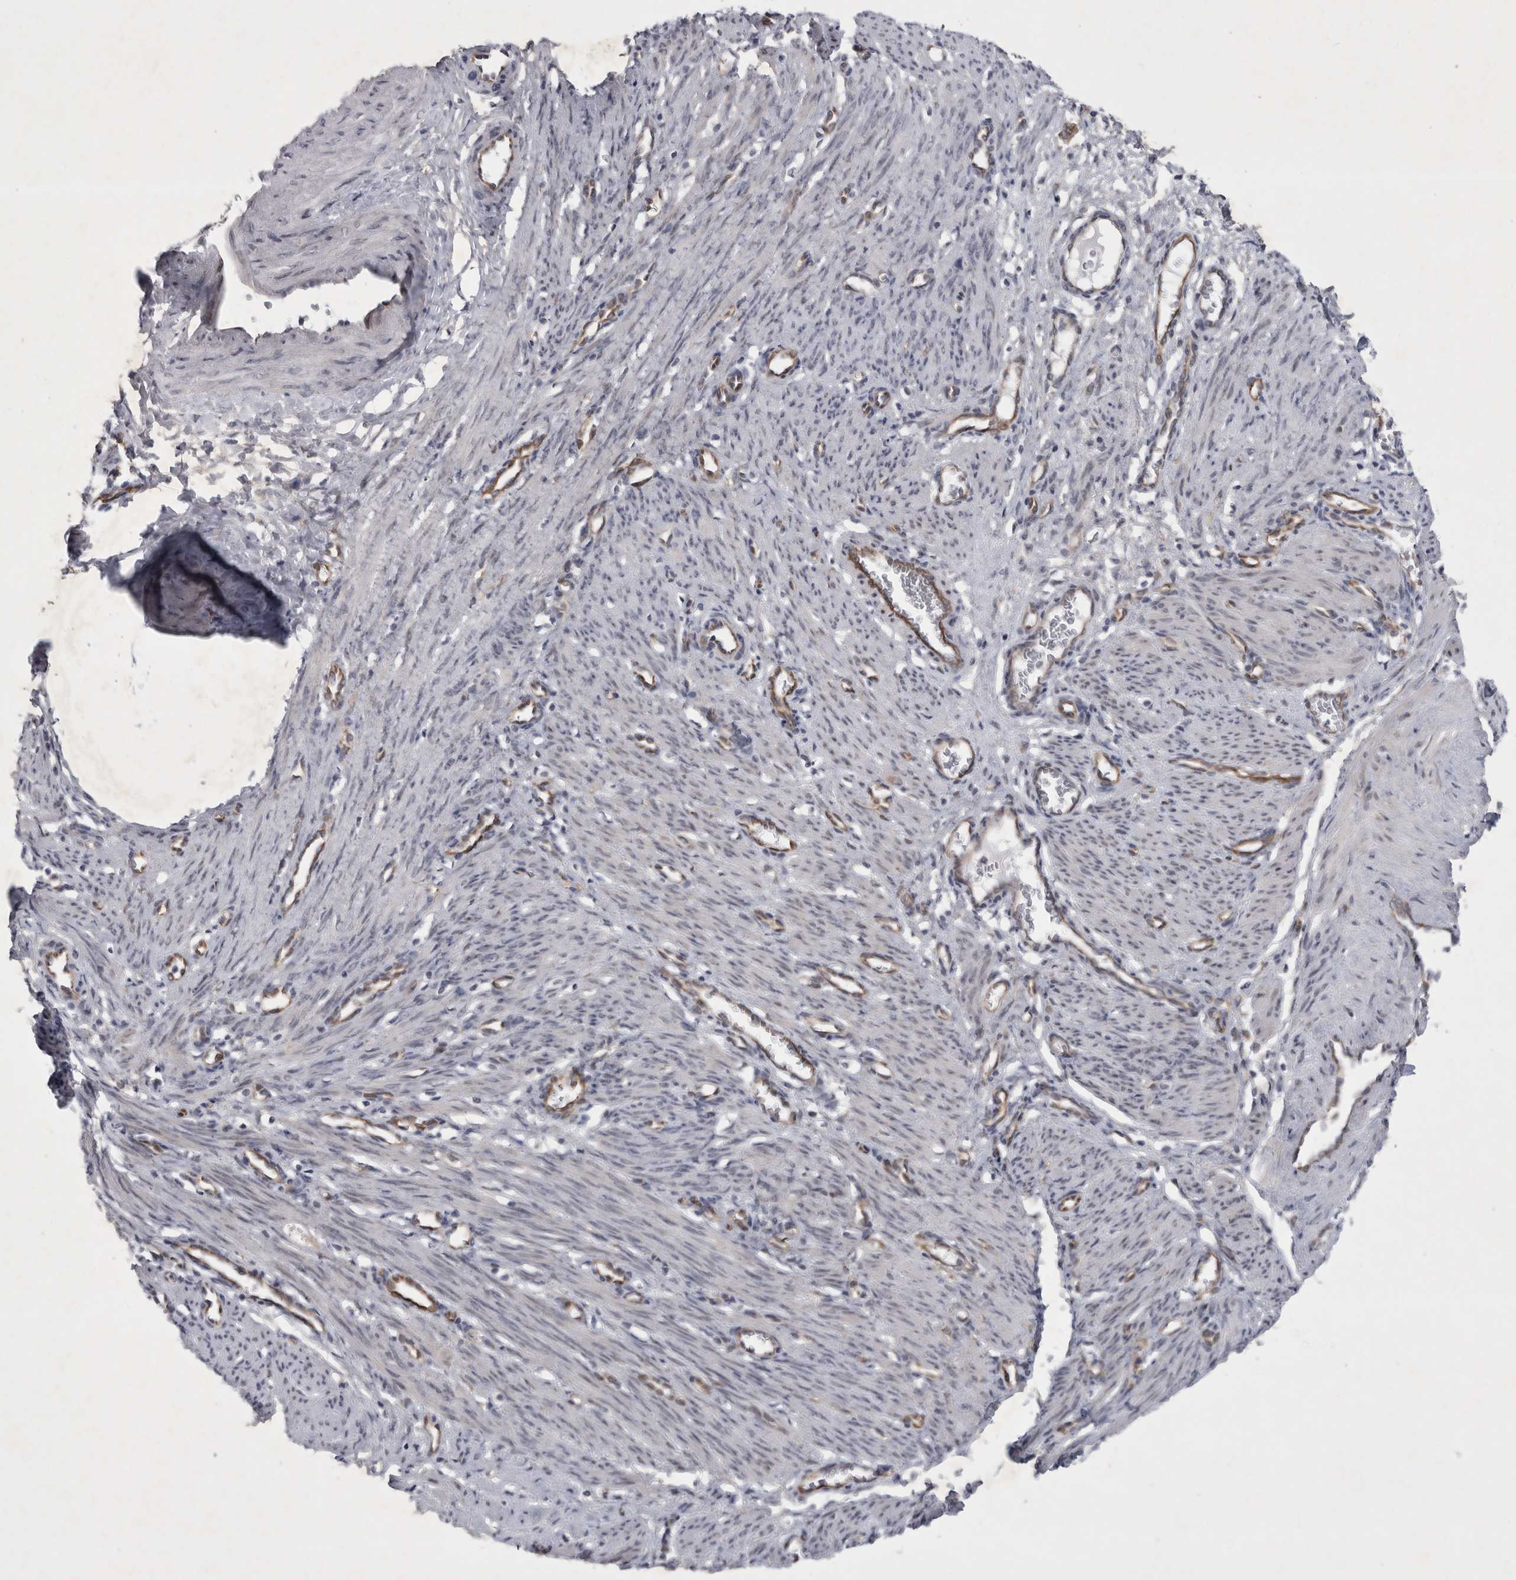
{"staining": {"intensity": "negative", "quantity": "none", "location": "none"}, "tissue": "smooth muscle", "cell_type": "Smooth muscle cells", "image_type": "normal", "snomed": [{"axis": "morphology", "description": "Normal tissue, NOS"}, {"axis": "topography", "description": "Endometrium"}], "caption": "DAB immunohistochemical staining of benign human smooth muscle exhibits no significant positivity in smooth muscle cells.", "gene": "PARP11", "patient": {"sex": "female", "age": 33}}